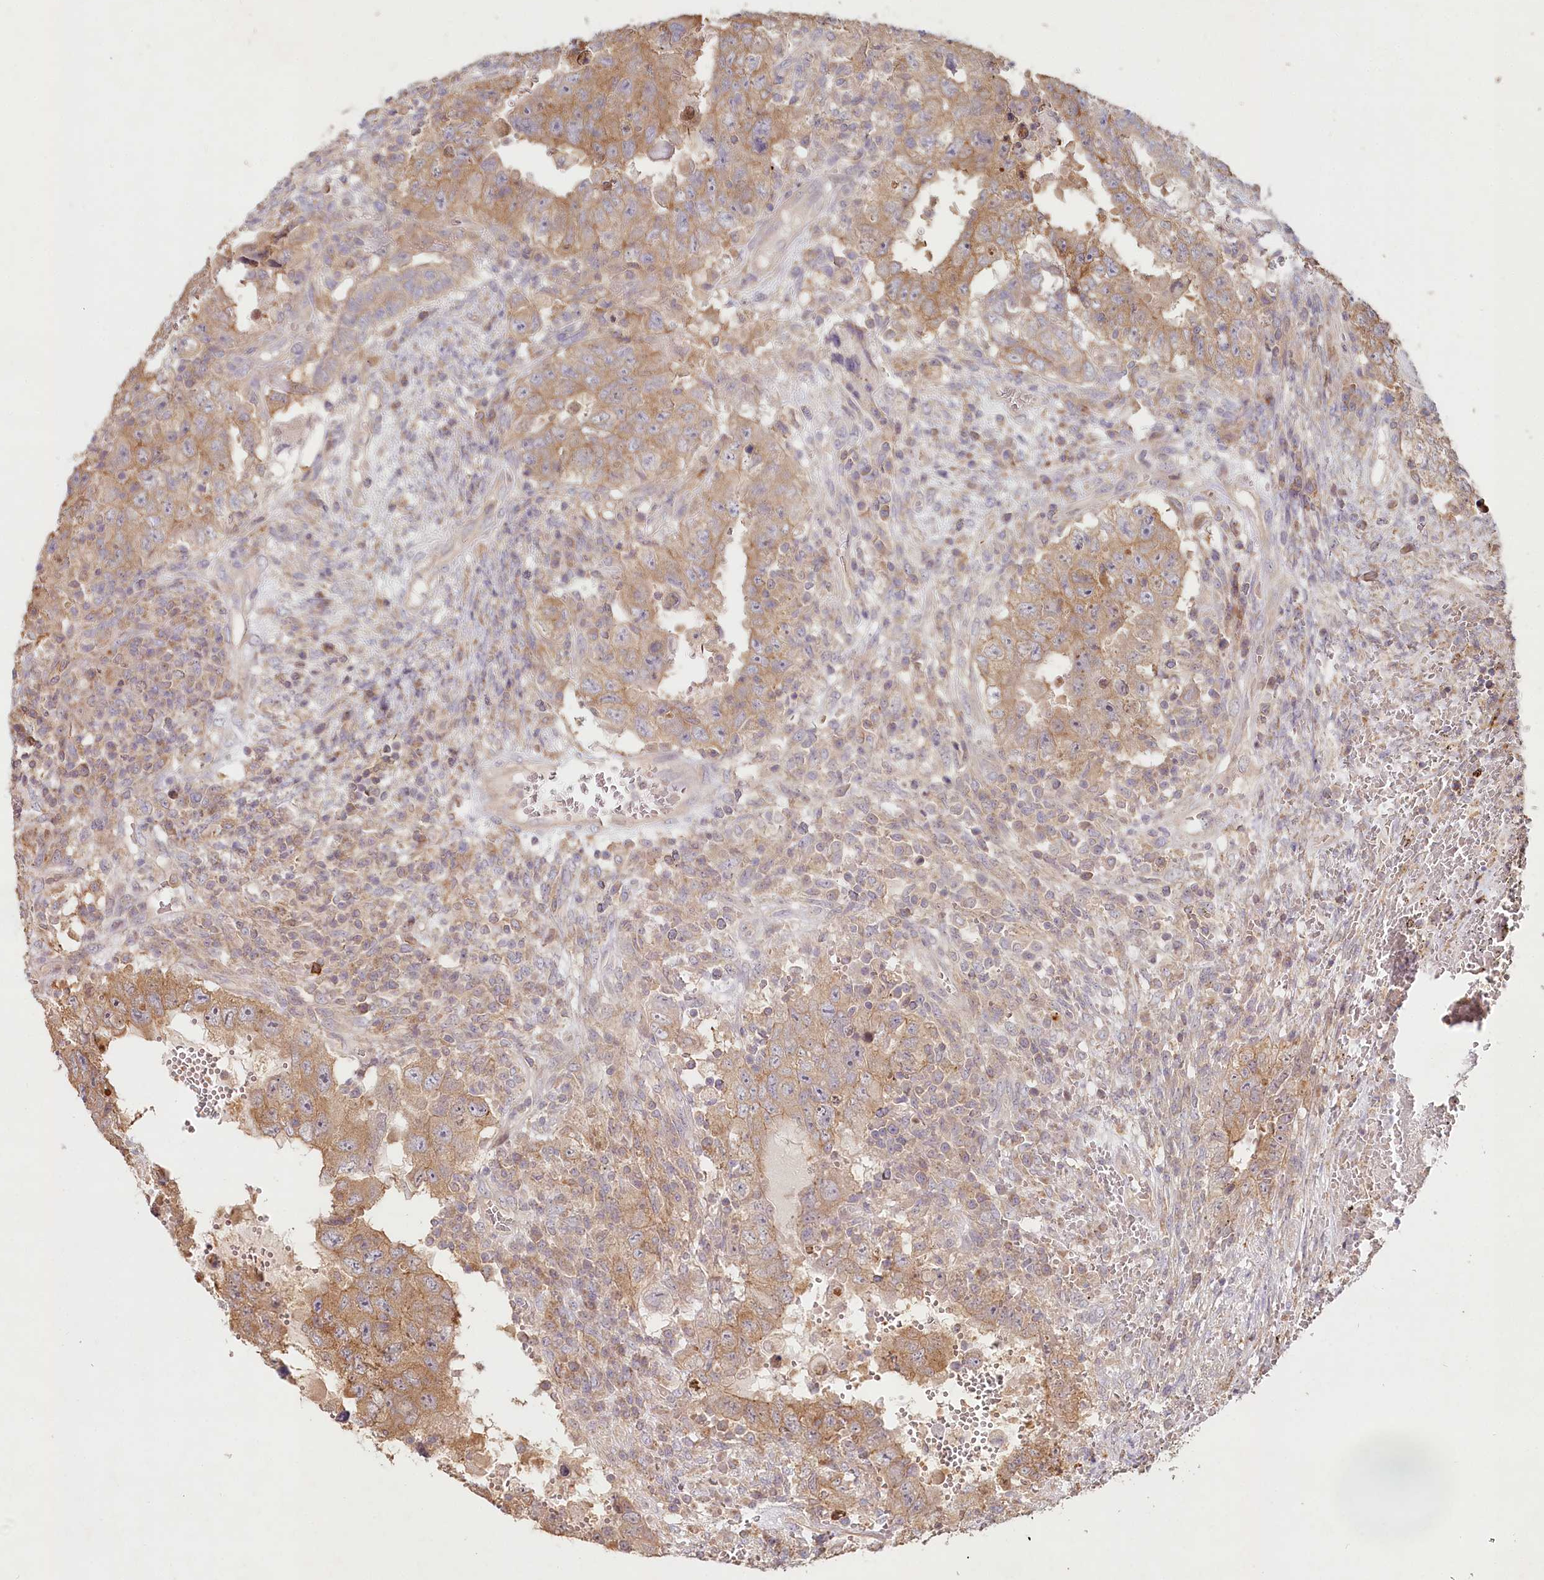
{"staining": {"intensity": "moderate", "quantity": ">75%", "location": "cytoplasmic/membranous"}, "tissue": "testis cancer", "cell_type": "Tumor cells", "image_type": "cancer", "snomed": [{"axis": "morphology", "description": "Carcinoma, Embryonal, NOS"}, {"axis": "topography", "description": "Testis"}], "caption": "Immunohistochemistry (IHC) (DAB (3,3'-diaminobenzidine)) staining of human embryonal carcinoma (testis) exhibits moderate cytoplasmic/membranous protein expression in approximately >75% of tumor cells. (brown staining indicates protein expression, while blue staining denotes nuclei).", "gene": "HAL", "patient": {"sex": "male", "age": 26}}